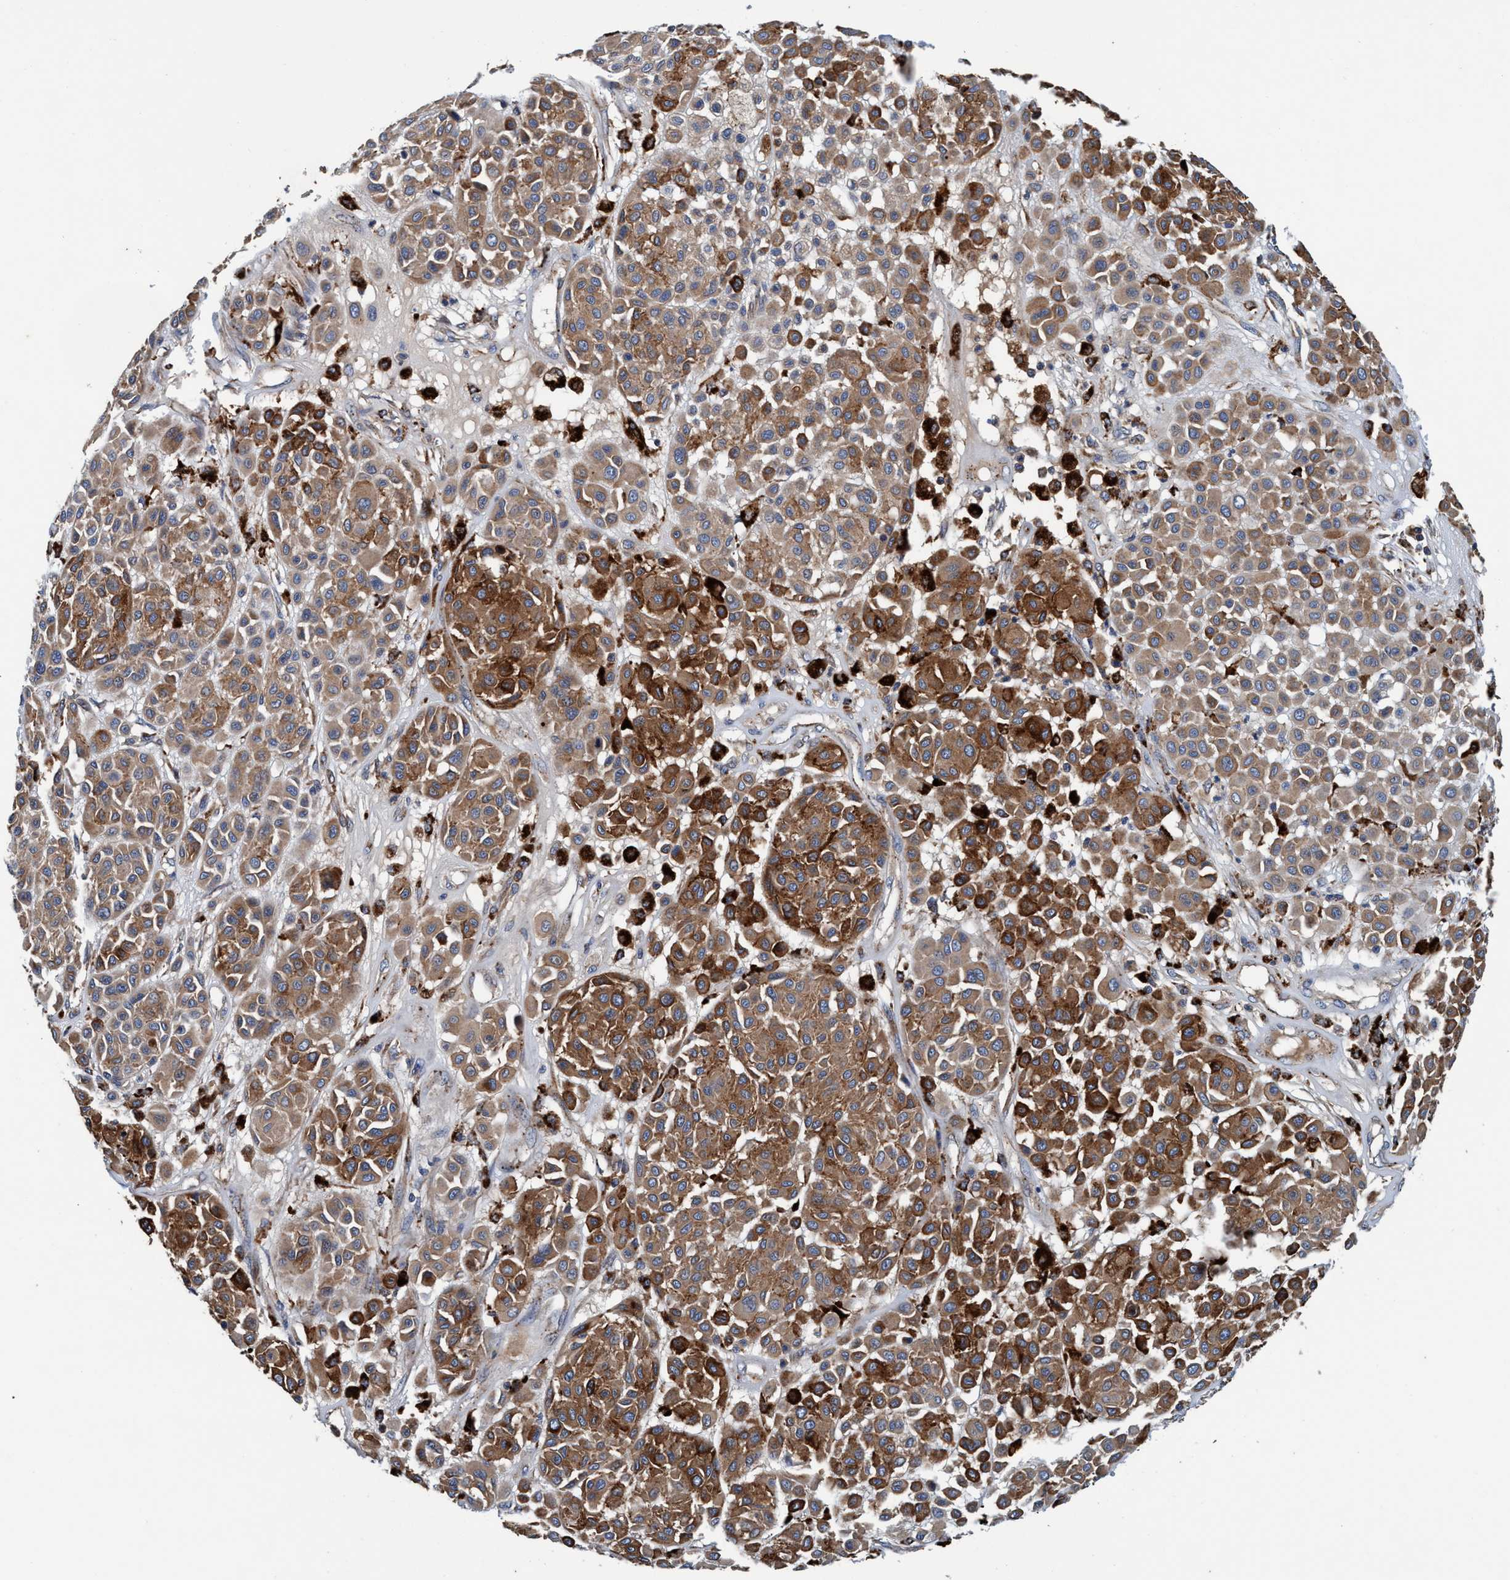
{"staining": {"intensity": "moderate", "quantity": ">75%", "location": "cytoplasmic/membranous"}, "tissue": "melanoma", "cell_type": "Tumor cells", "image_type": "cancer", "snomed": [{"axis": "morphology", "description": "Malignant melanoma, Metastatic site"}, {"axis": "topography", "description": "Soft tissue"}], "caption": "This photomicrograph reveals melanoma stained with IHC to label a protein in brown. The cytoplasmic/membranous of tumor cells show moderate positivity for the protein. Nuclei are counter-stained blue.", "gene": "ENDOG", "patient": {"sex": "male", "age": 41}}